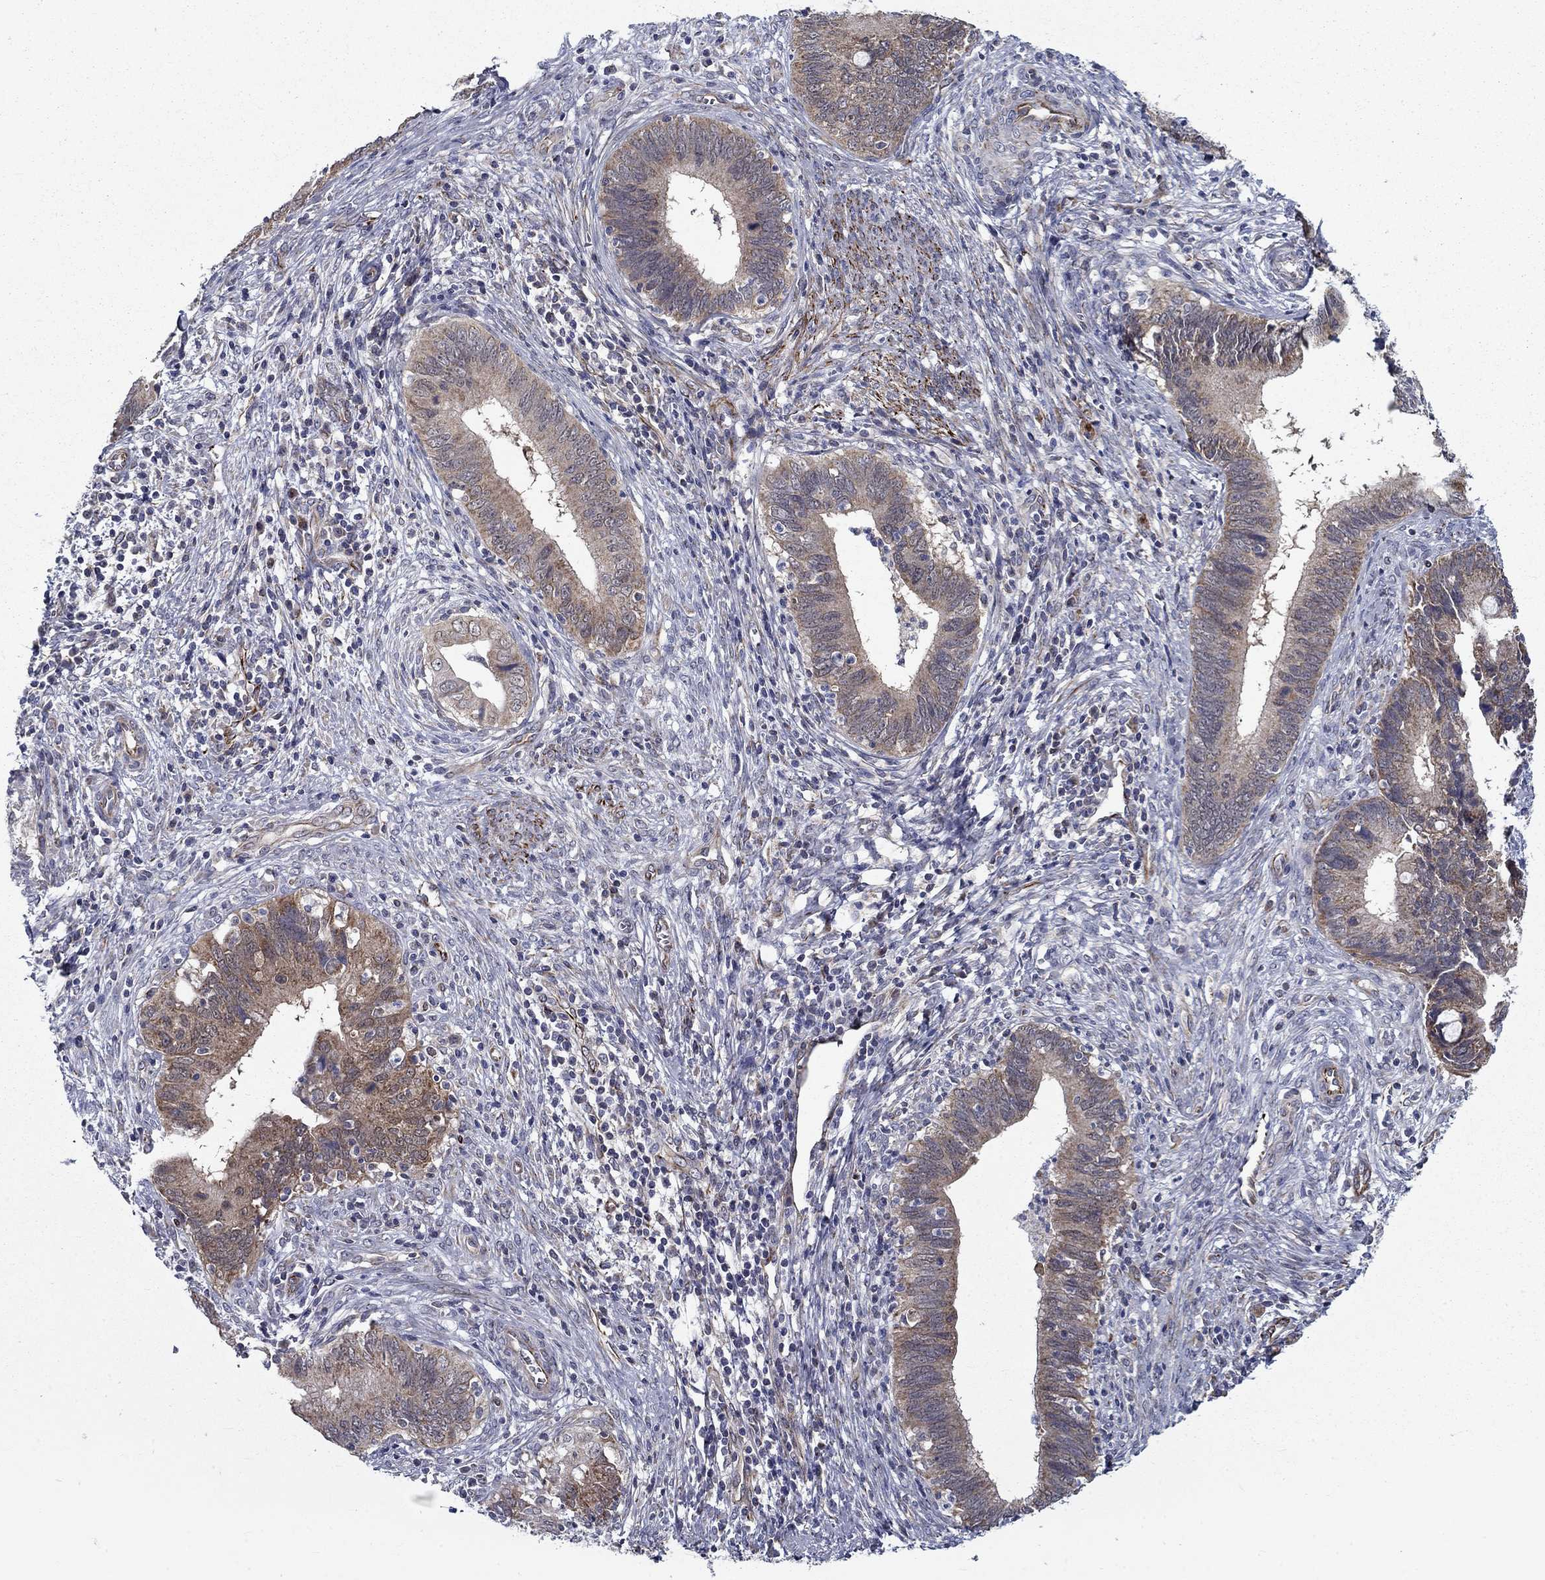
{"staining": {"intensity": "moderate", "quantity": "<25%", "location": "cytoplasmic/membranous"}, "tissue": "cervical cancer", "cell_type": "Tumor cells", "image_type": "cancer", "snomed": [{"axis": "morphology", "description": "Adenocarcinoma, NOS"}, {"axis": "topography", "description": "Cervix"}], "caption": "IHC of cervical cancer (adenocarcinoma) reveals low levels of moderate cytoplasmic/membranous positivity in approximately <25% of tumor cells.", "gene": "LACTB2", "patient": {"sex": "female", "age": 42}}